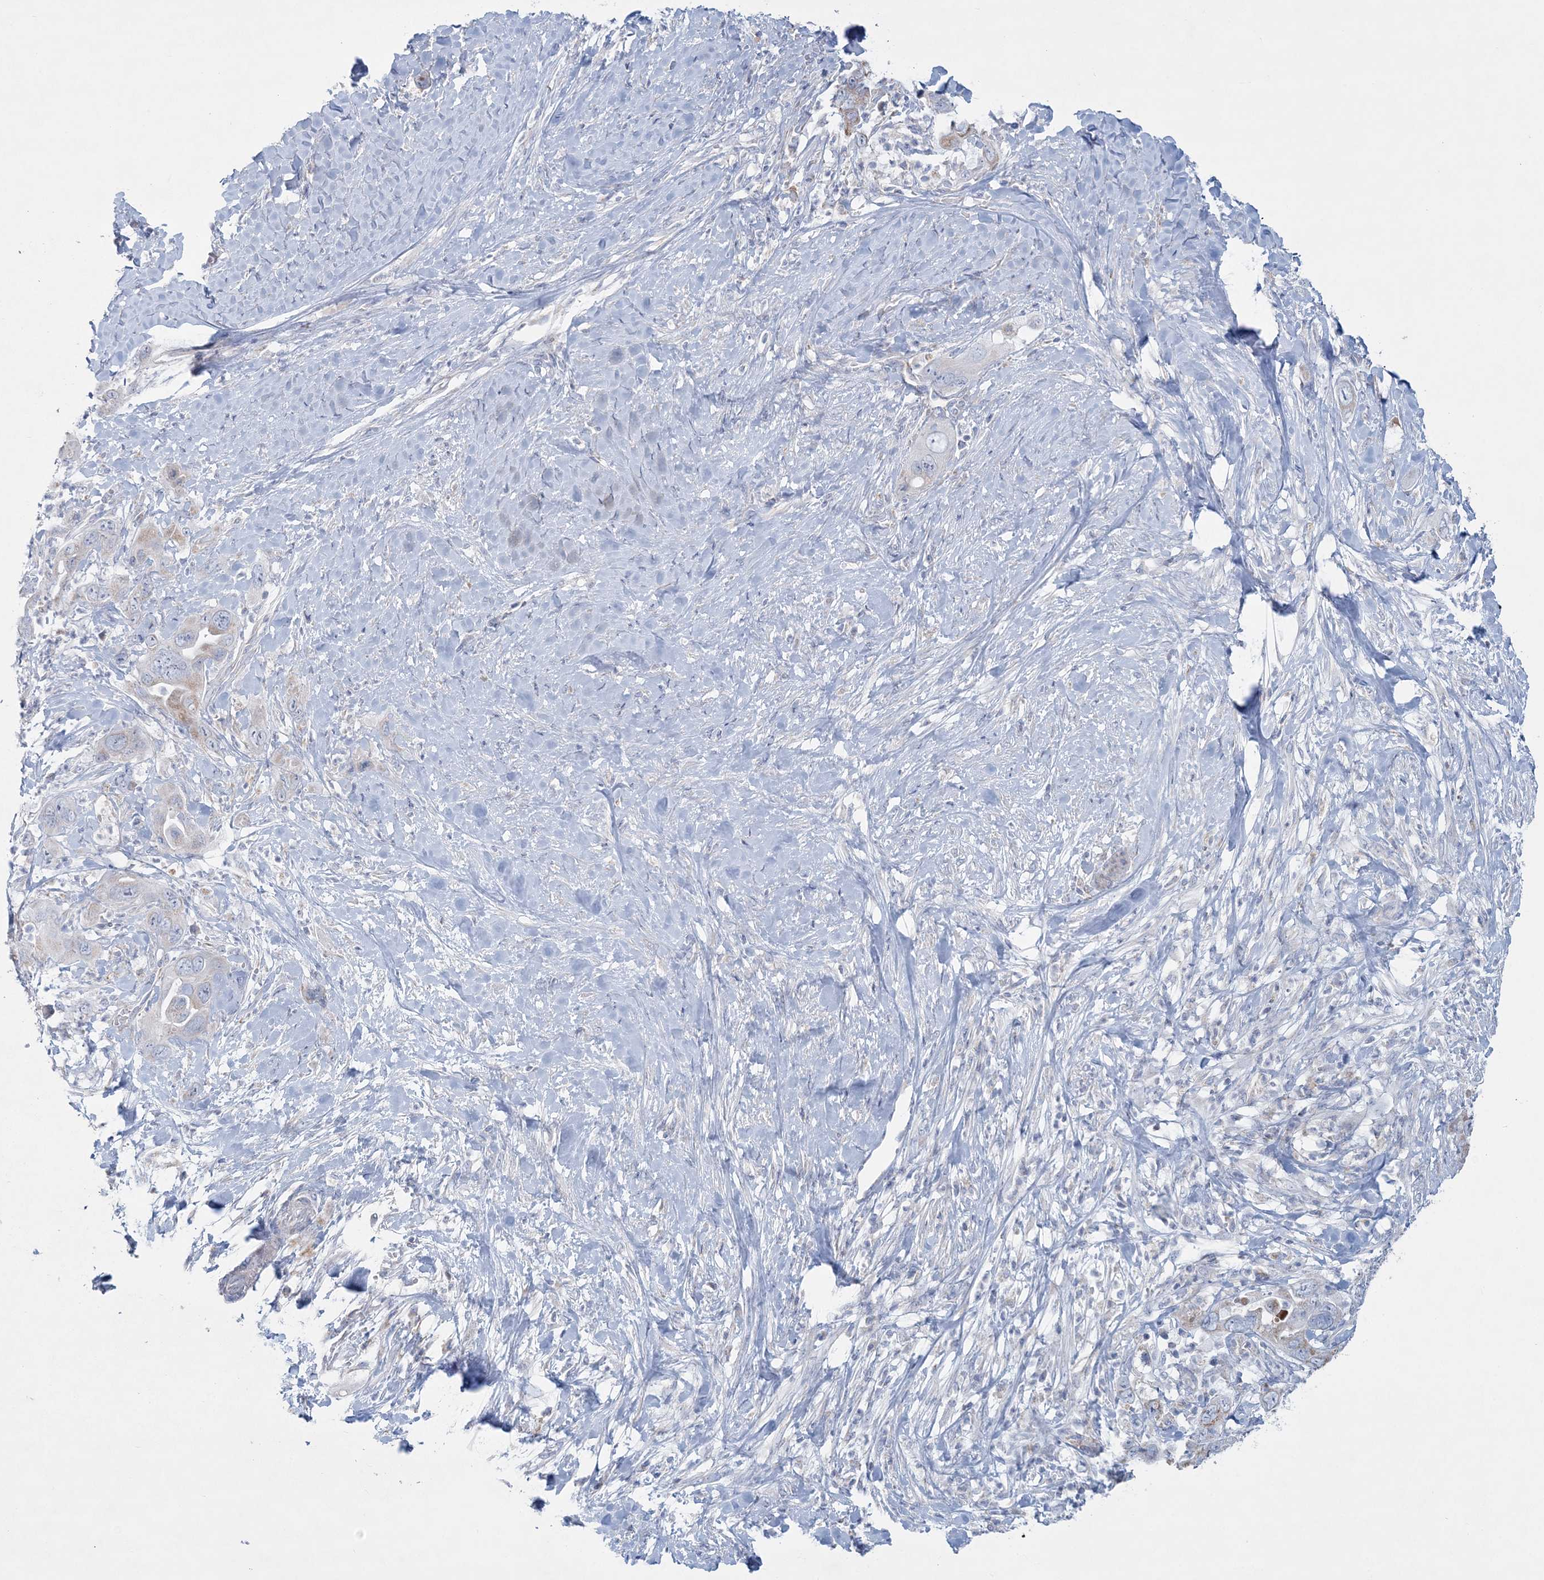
{"staining": {"intensity": "moderate", "quantity": "<25%", "location": "cytoplasmic/membranous"}, "tissue": "pancreatic cancer", "cell_type": "Tumor cells", "image_type": "cancer", "snomed": [{"axis": "morphology", "description": "Adenocarcinoma, NOS"}, {"axis": "topography", "description": "Pancreas"}], "caption": "Immunohistochemistry of pancreatic cancer (adenocarcinoma) exhibits low levels of moderate cytoplasmic/membranous staining in about <25% of tumor cells.", "gene": "TBC1D7", "patient": {"sex": "female", "age": 71}}